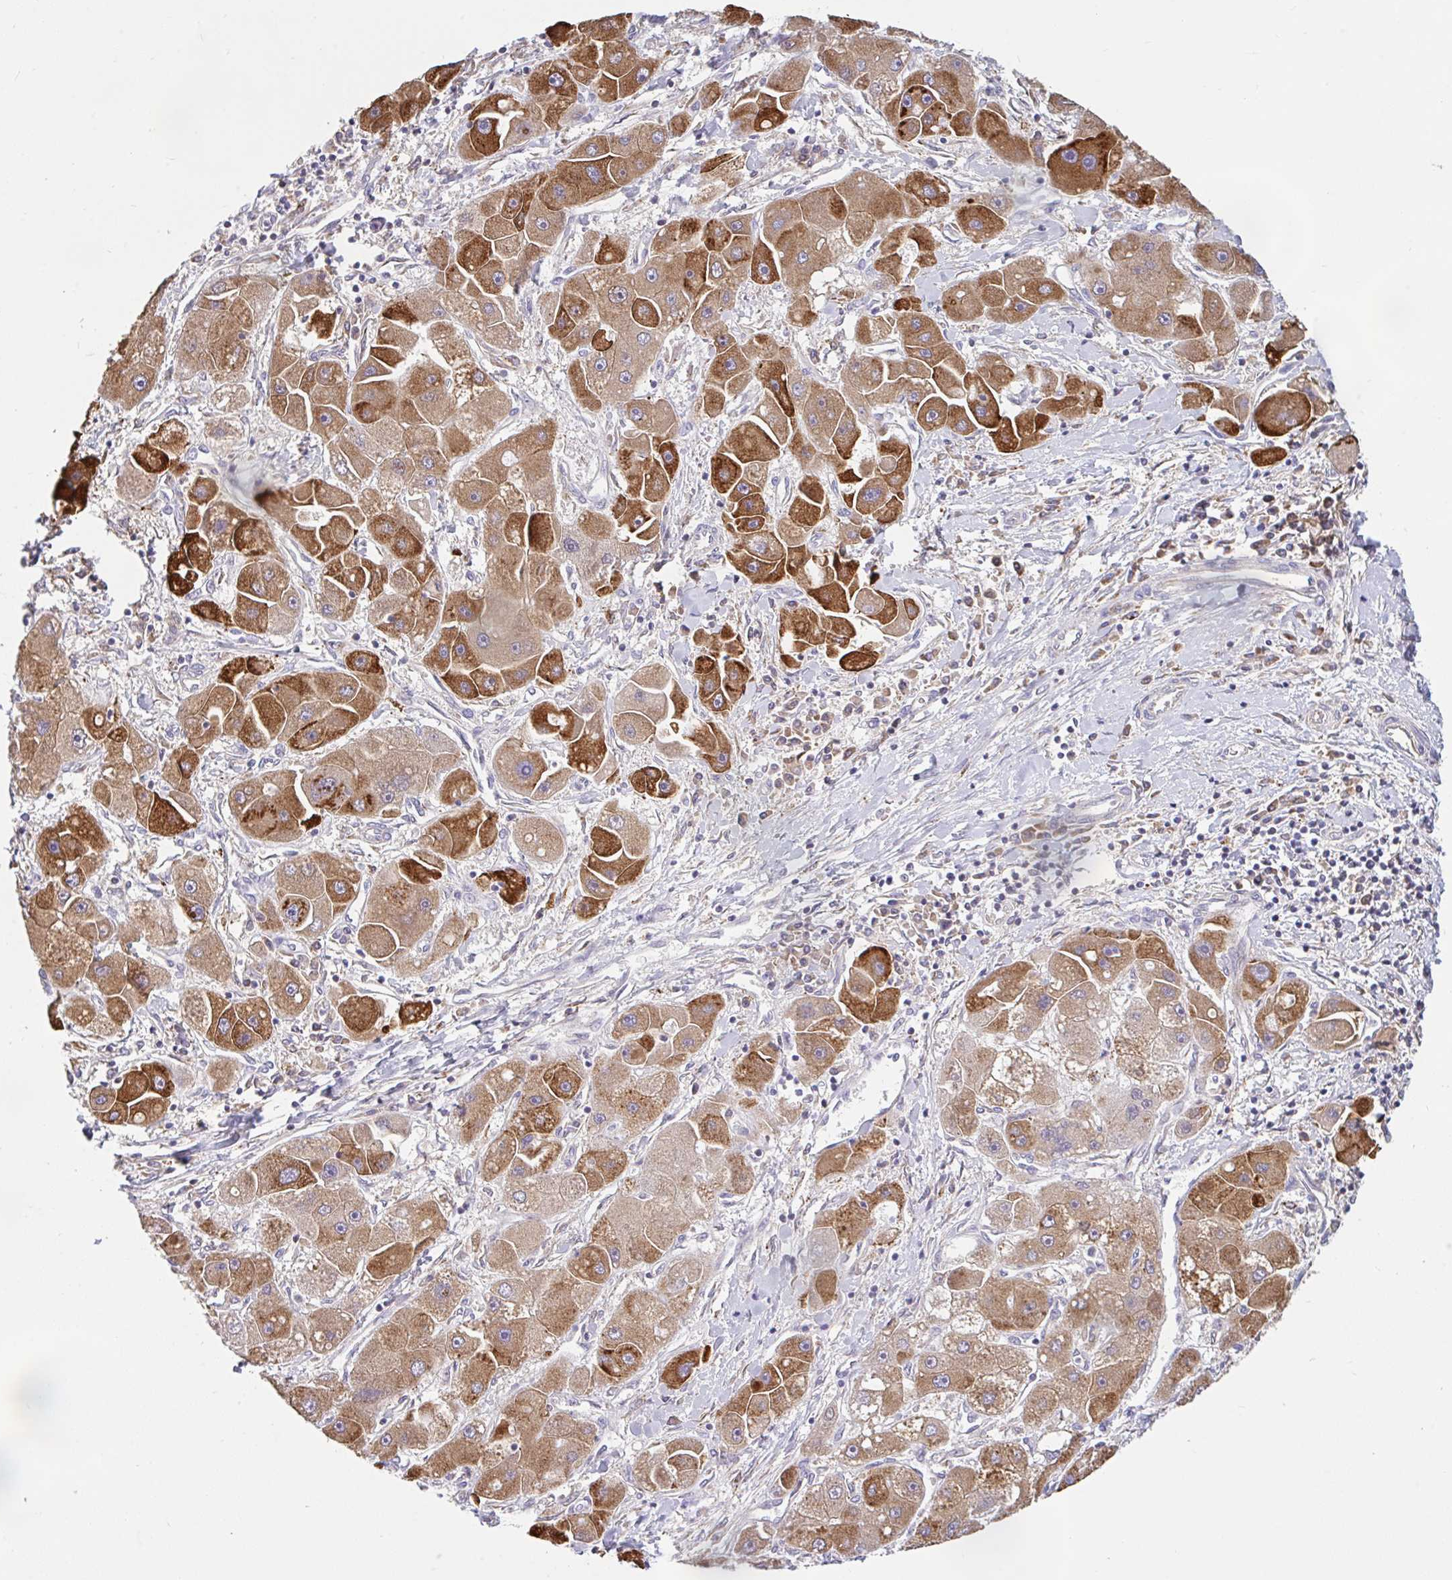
{"staining": {"intensity": "strong", "quantity": ">75%", "location": "cytoplasmic/membranous"}, "tissue": "liver cancer", "cell_type": "Tumor cells", "image_type": "cancer", "snomed": [{"axis": "morphology", "description": "Carcinoma, Hepatocellular, NOS"}, {"axis": "topography", "description": "Liver"}], "caption": "This is an image of immunohistochemistry (IHC) staining of liver hepatocellular carcinoma, which shows strong positivity in the cytoplasmic/membranous of tumor cells.", "gene": "RALBP1", "patient": {"sex": "male", "age": 24}}